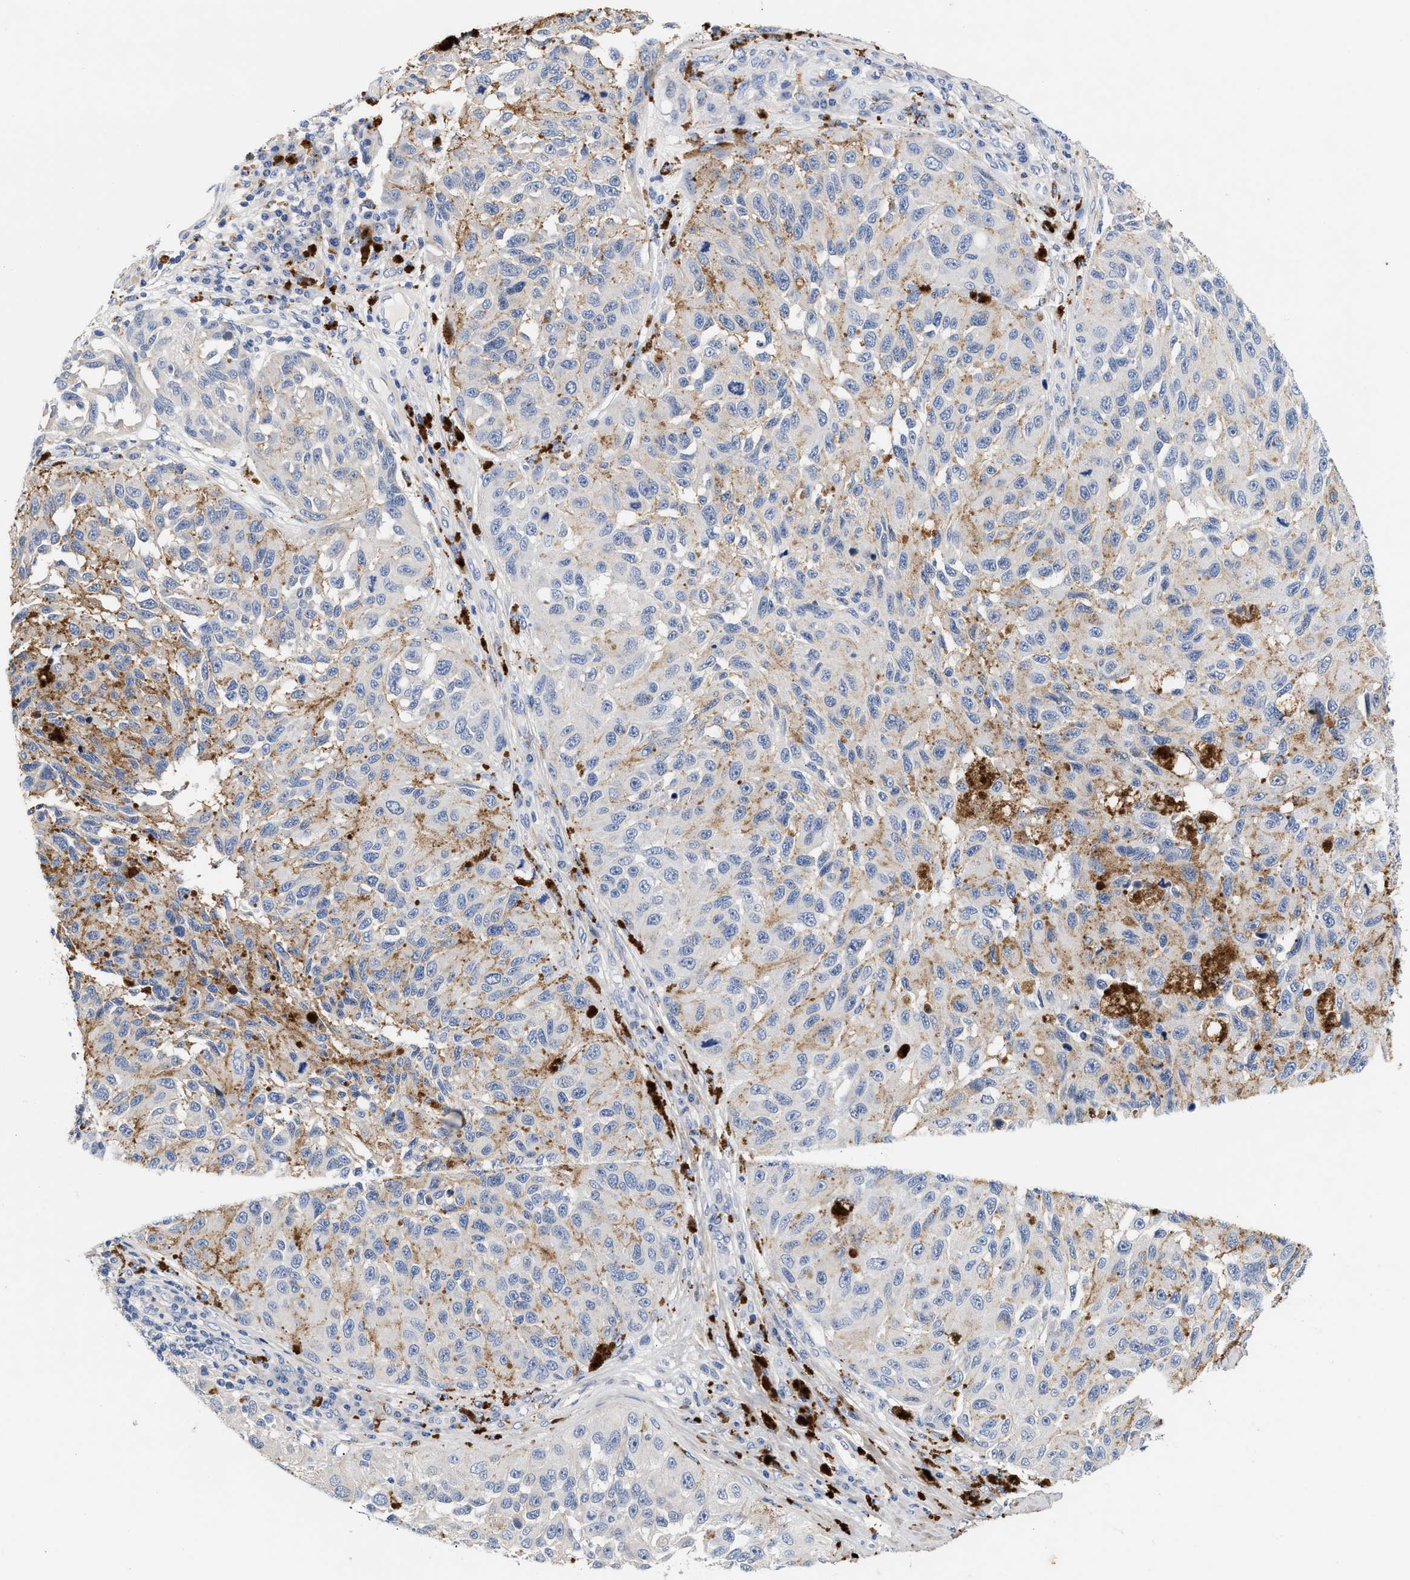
{"staining": {"intensity": "negative", "quantity": "none", "location": "none"}, "tissue": "melanoma", "cell_type": "Tumor cells", "image_type": "cancer", "snomed": [{"axis": "morphology", "description": "Malignant melanoma, NOS"}, {"axis": "topography", "description": "Skin"}], "caption": "Malignant melanoma was stained to show a protein in brown. There is no significant positivity in tumor cells. Brightfield microscopy of immunohistochemistry stained with DAB (3,3'-diaminobenzidine) (brown) and hematoxylin (blue), captured at high magnification.", "gene": "ACTL7B", "patient": {"sex": "female", "age": 73}}